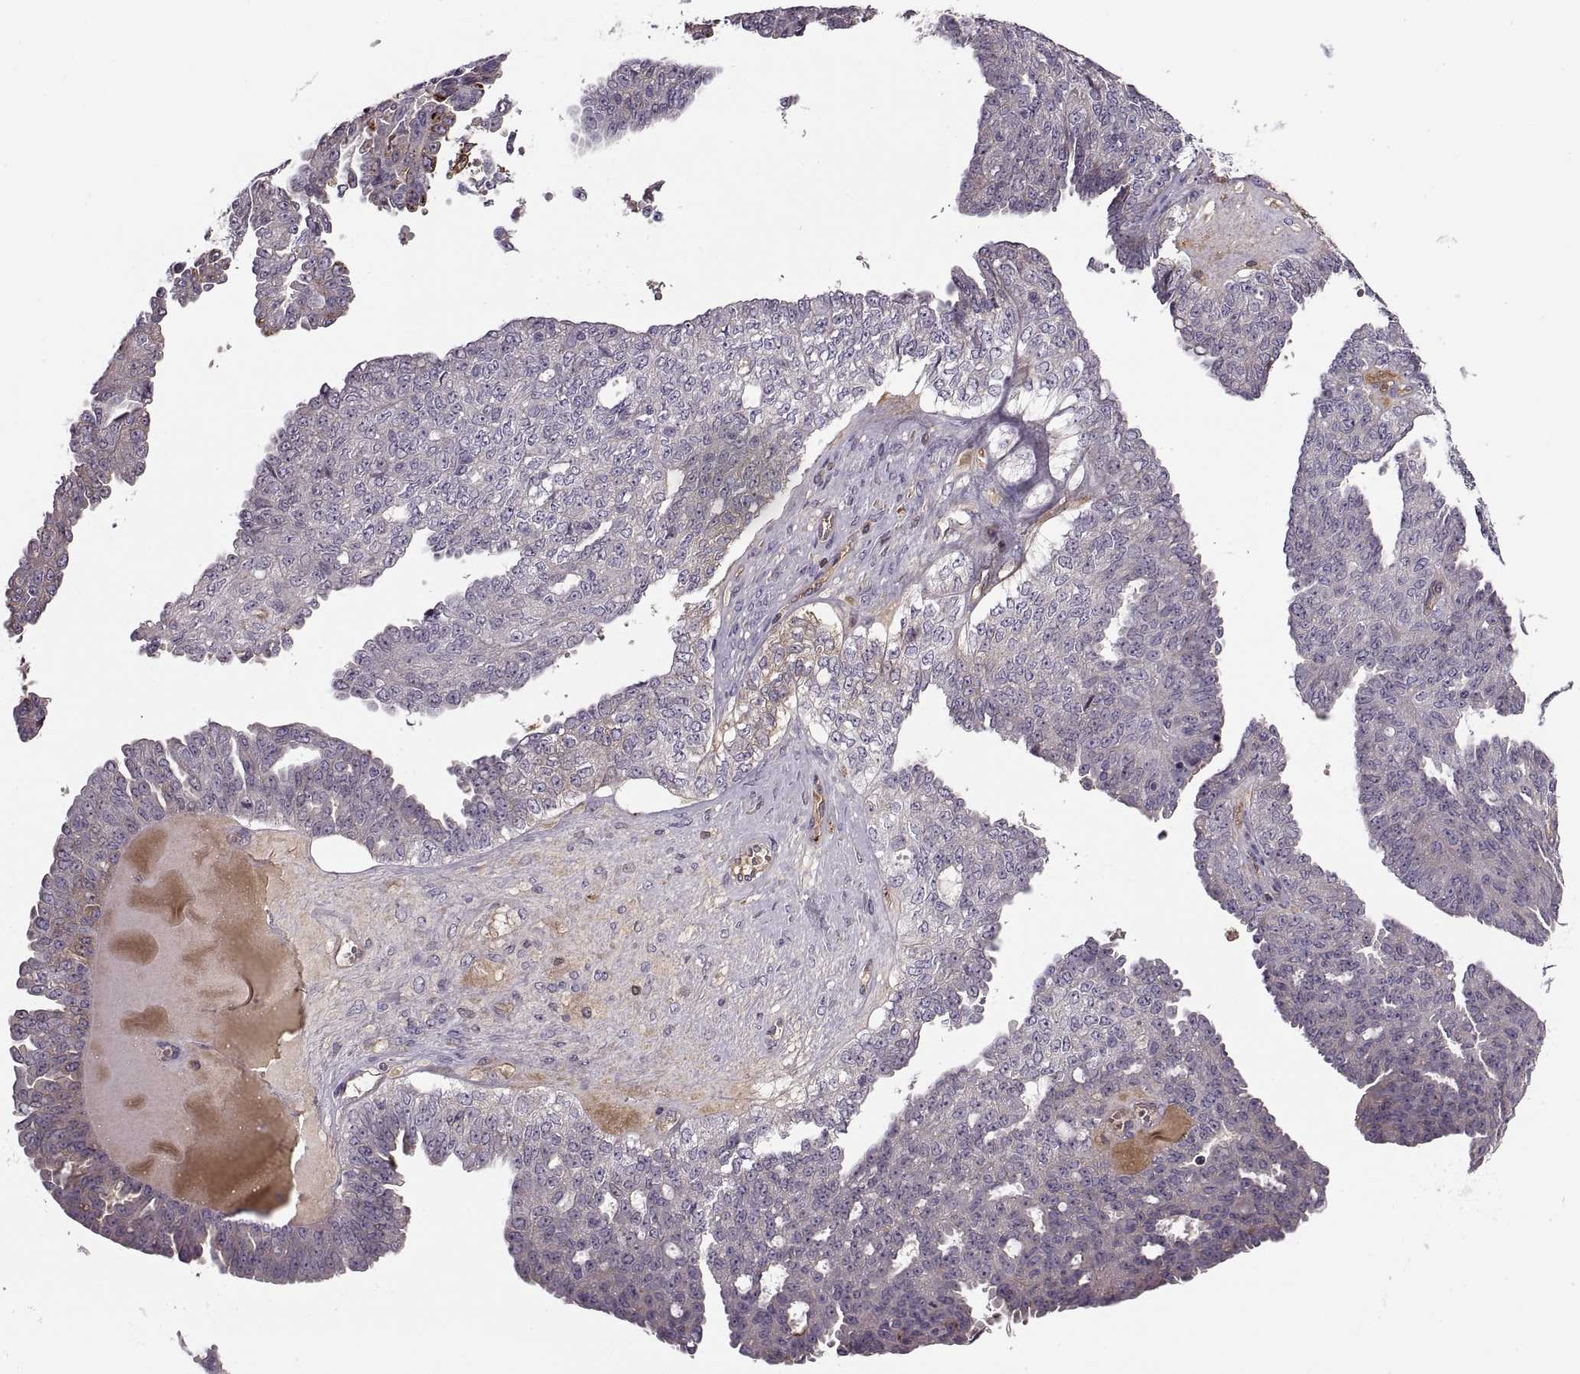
{"staining": {"intensity": "negative", "quantity": "none", "location": "none"}, "tissue": "ovarian cancer", "cell_type": "Tumor cells", "image_type": "cancer", "snomed": [{"axis": "morphology", "description": "Cystadenocarcinoma, serous, NOS"}, {"axis": "topography", "description": "Ovary"}], "caption": "Micrograph shows no significant protein positivity in tumor cells of ovarian cancer.", "gene": "SLC2A3", "patient": {"sex": "female", "age": 71}}